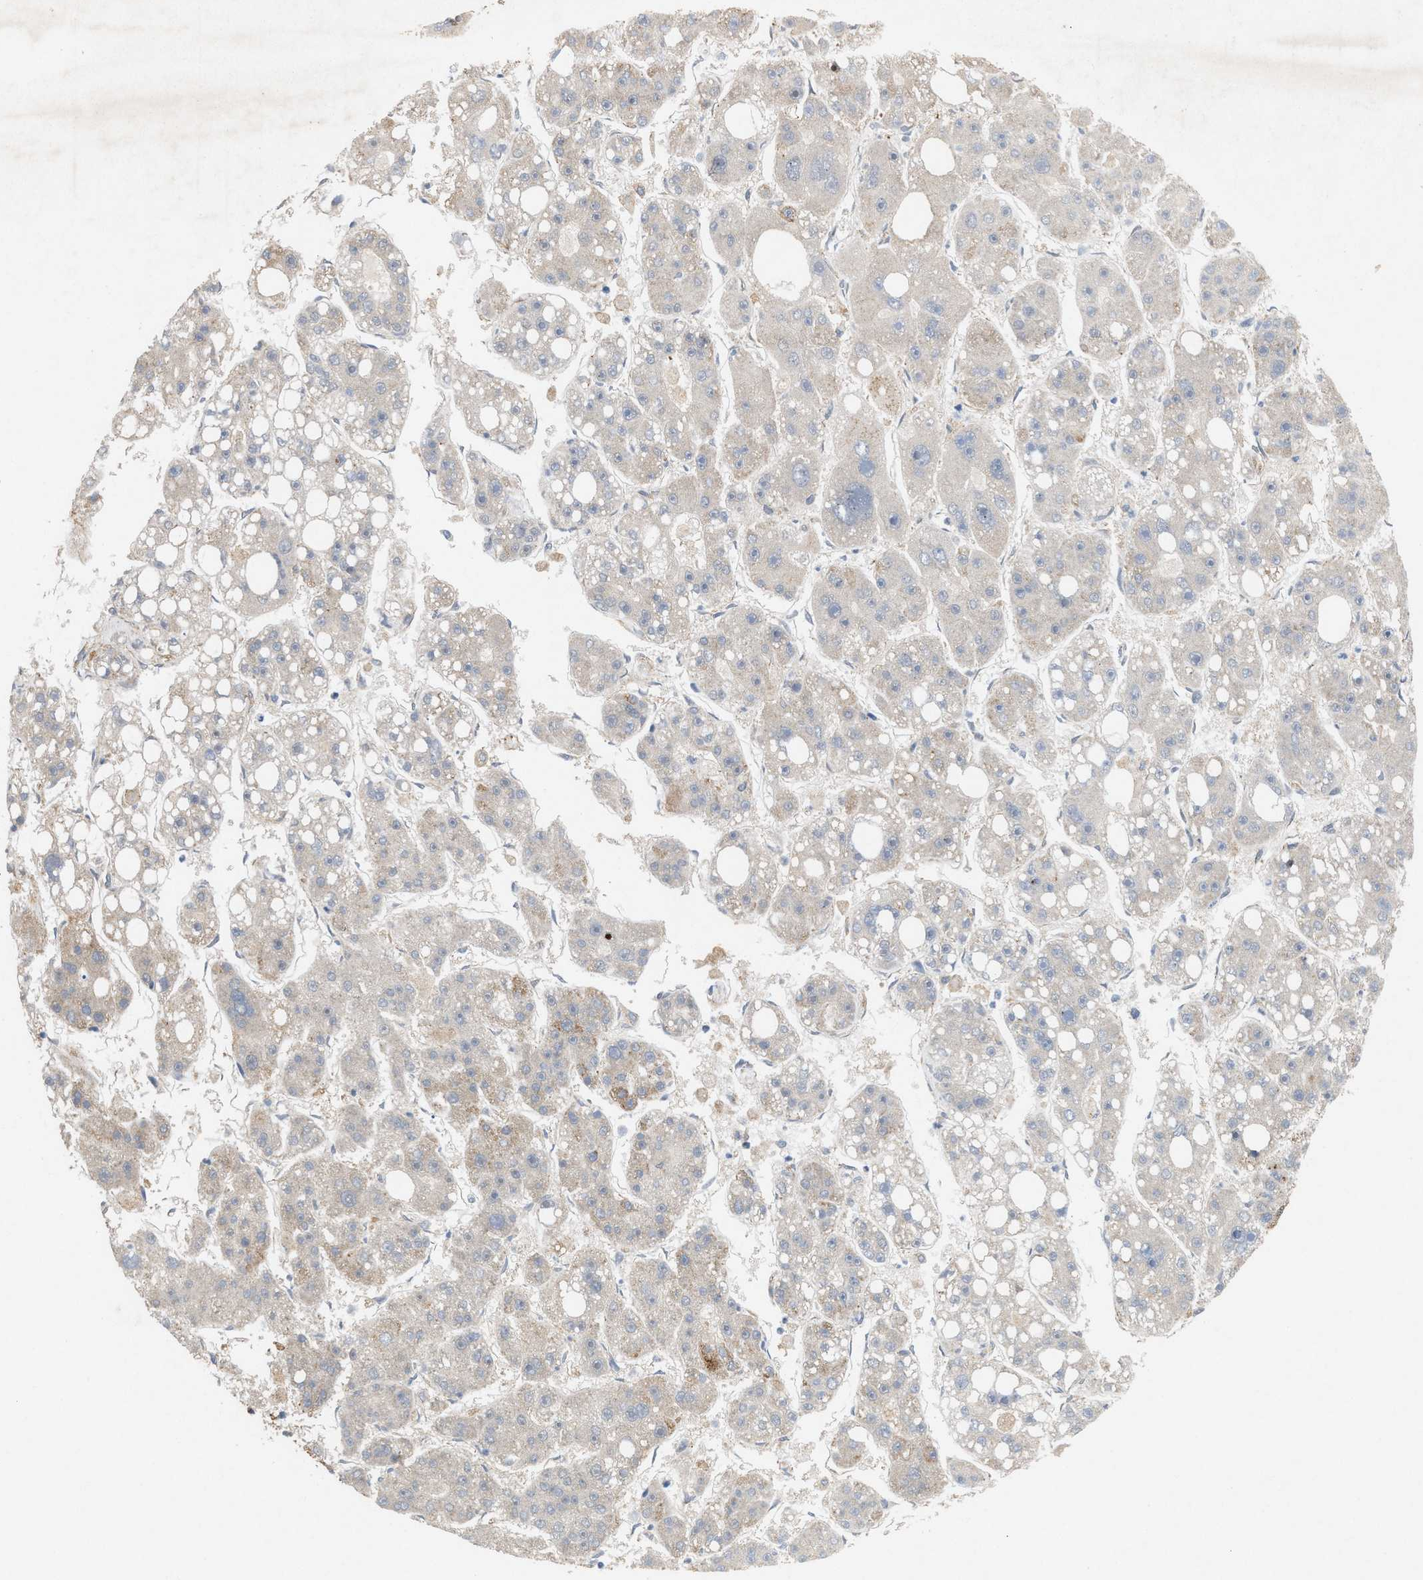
{"staining": {"intensity": "weak", "quantity": "<25%", "location": "cytoplasmic/membranous"}, "tissue": "liver cancer", "cell_type": "Tumor cells", "image_type": "cancer", "snomed": [{"axis": "morphology", "description": "Carcinoma, Hepatocellular, NOS"}, {"axis": "topography", "description": "Liver"}], "caption": "This is an immunohistochemistry histopathology image of hepatocellular carcinoma (liver). There is no positivity in tumor cells.", "gene": "MFSD6", "patient": {"sex": "female", "age": 61}}